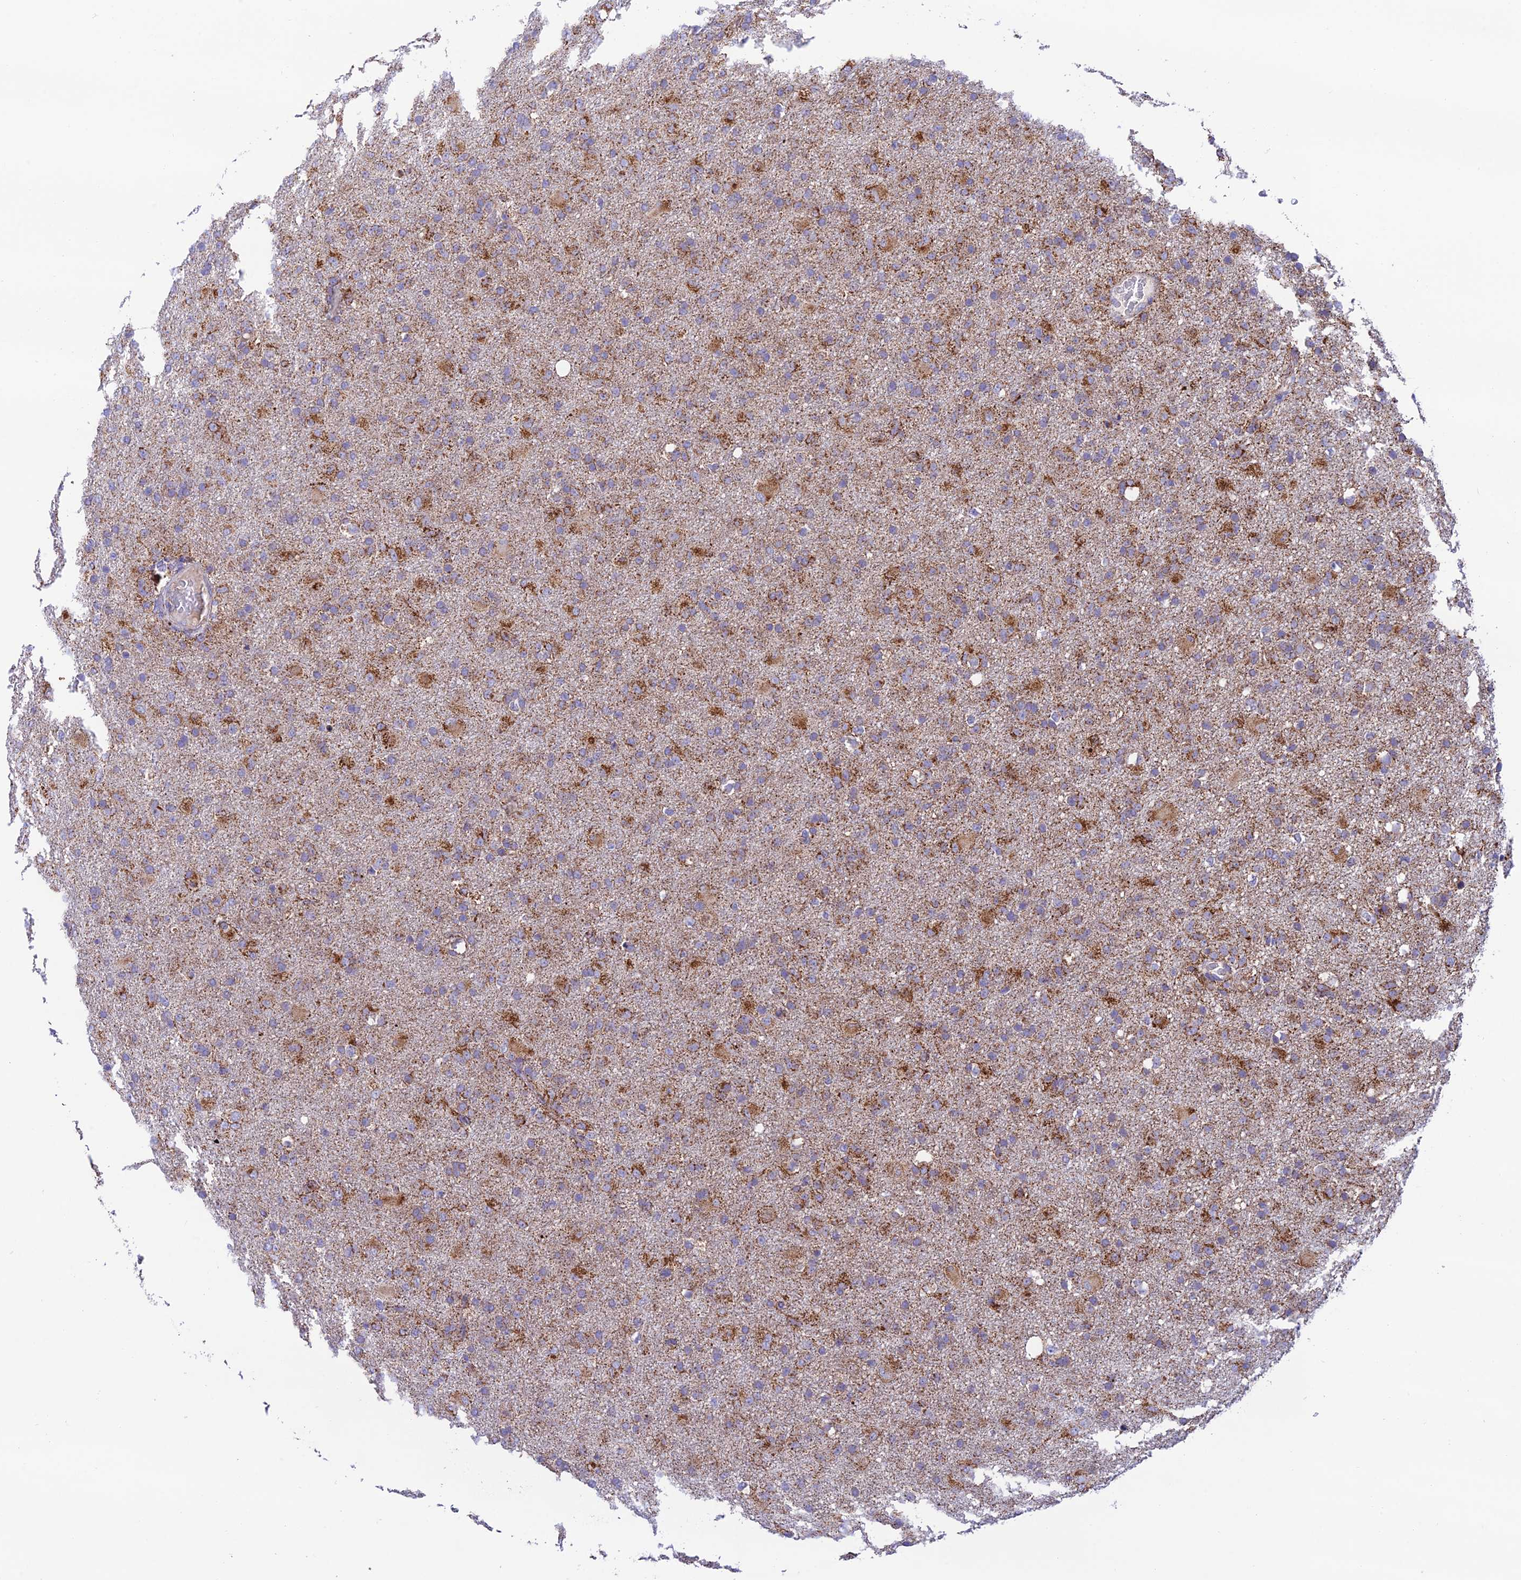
{"staining": {"intensity": "moderate", "quantity": "25%-75%", "location": "cytoplasmic/membranous"}, "tissue": "glioma", "cell_type": "Tumor cells", "image_type": "cancer", "snomed": [{"axis": "morphology", "description": "Glioma, malignant, Low grade"}, {"axis": "topography", "description": "Brain"}], "caption": "The immunohistochemical stain labels moderate cytoplasmic/membranous staining in tumor cells of low-grade glioma (malignant) tissue.", "gene": "HSDL2", "patient": {"sex": "male", "age": 65}}